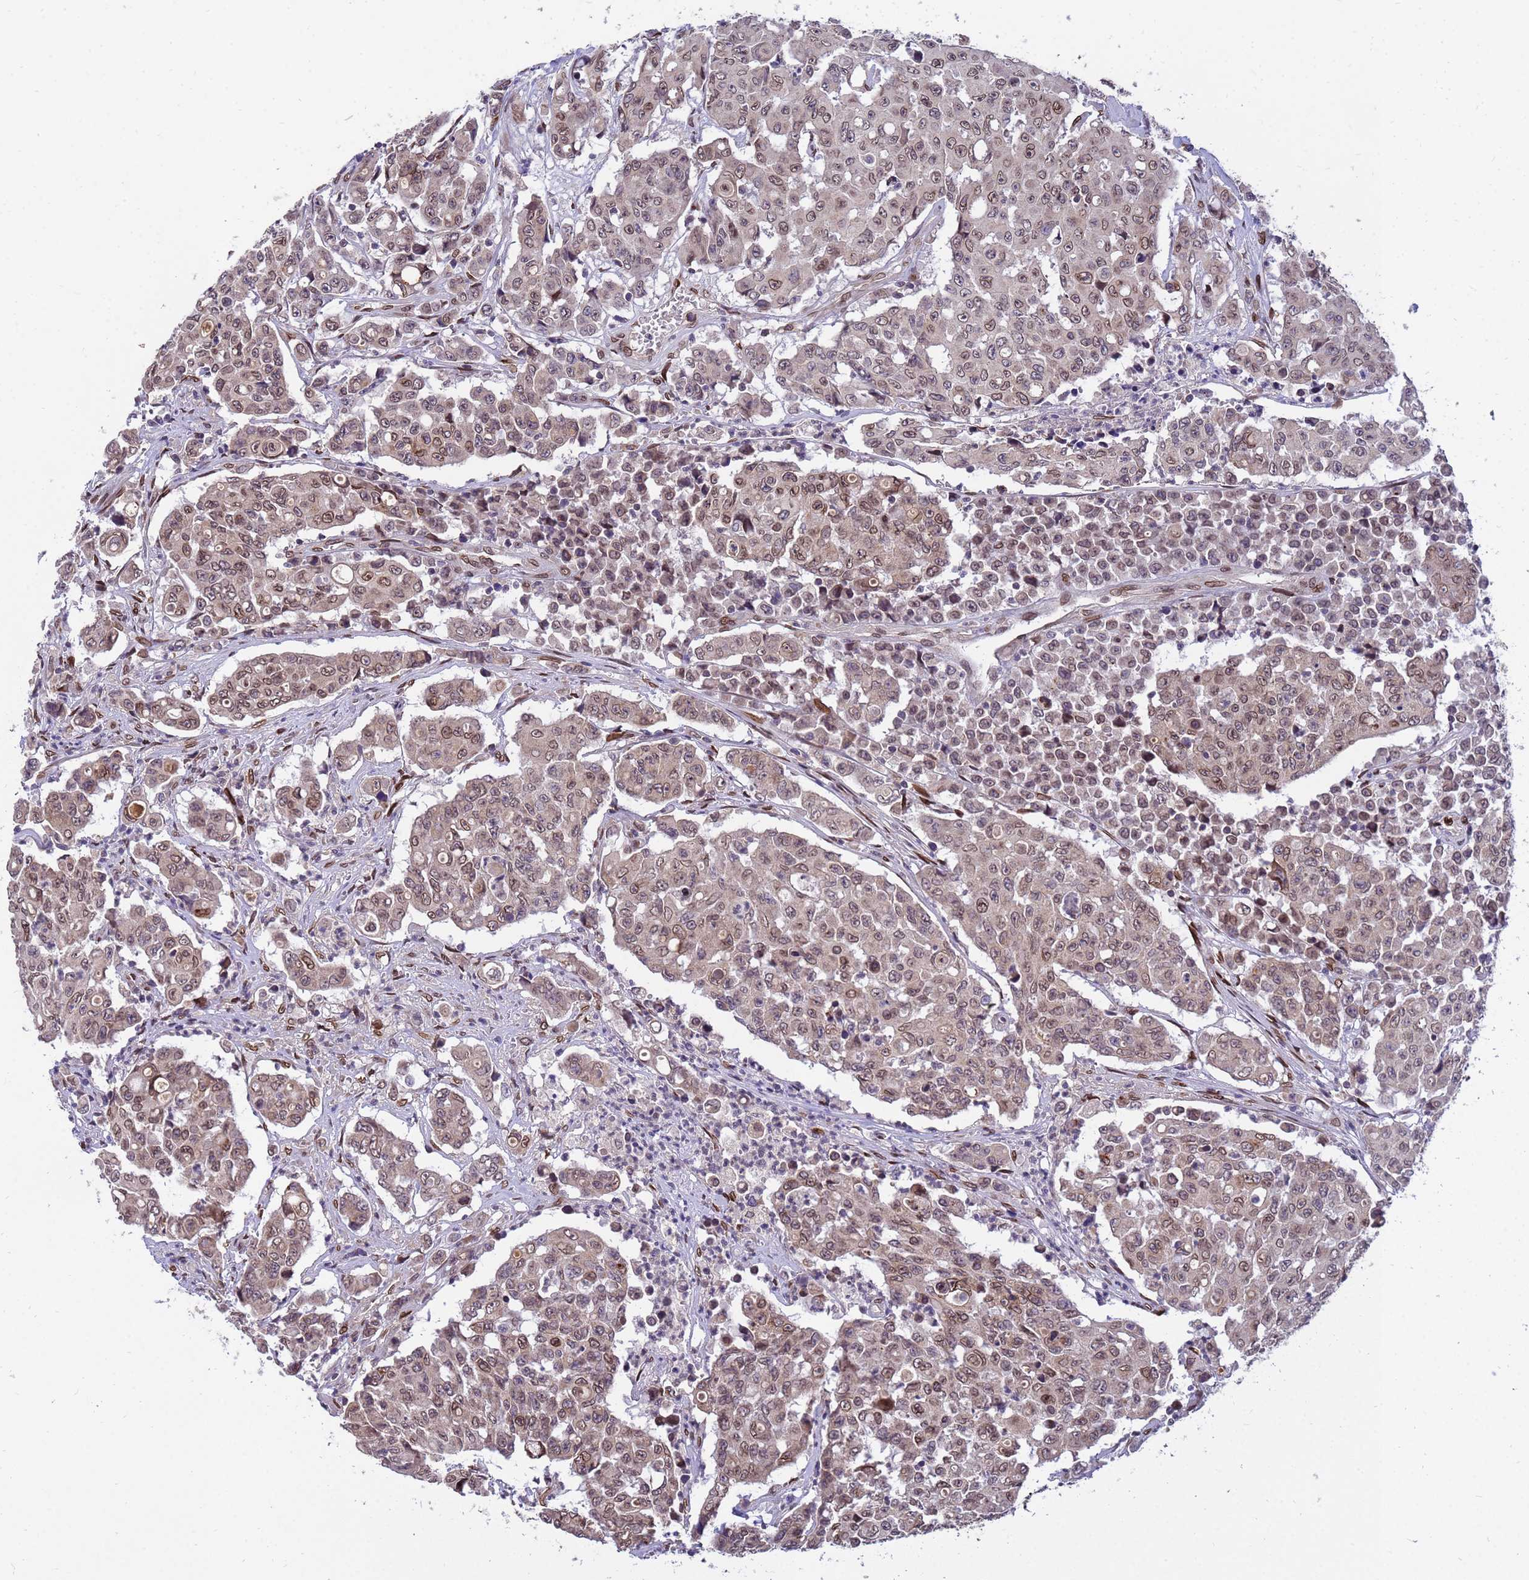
{"staining": {"intensity": "moderate", "quantity": ">75%", "location": "nuclear"}, "tissue": "colorectal cancer", "cell_type": "Tumor cells", "image_type": "cancer", "snomed": [{"axis": "morphology", "description": "Adenocarcinoma, NOS"}, {"axis": "topography", "description": "Colon"}], "caption": "An IHC photomicrograph of tumor tissue is shown. Protein staining in brown shows moderate nuclear positivity in colorectal adenocarcinoma within tumor cells.", "gene": "GPR135", "patient": {"sex": "male", "age": 51}}